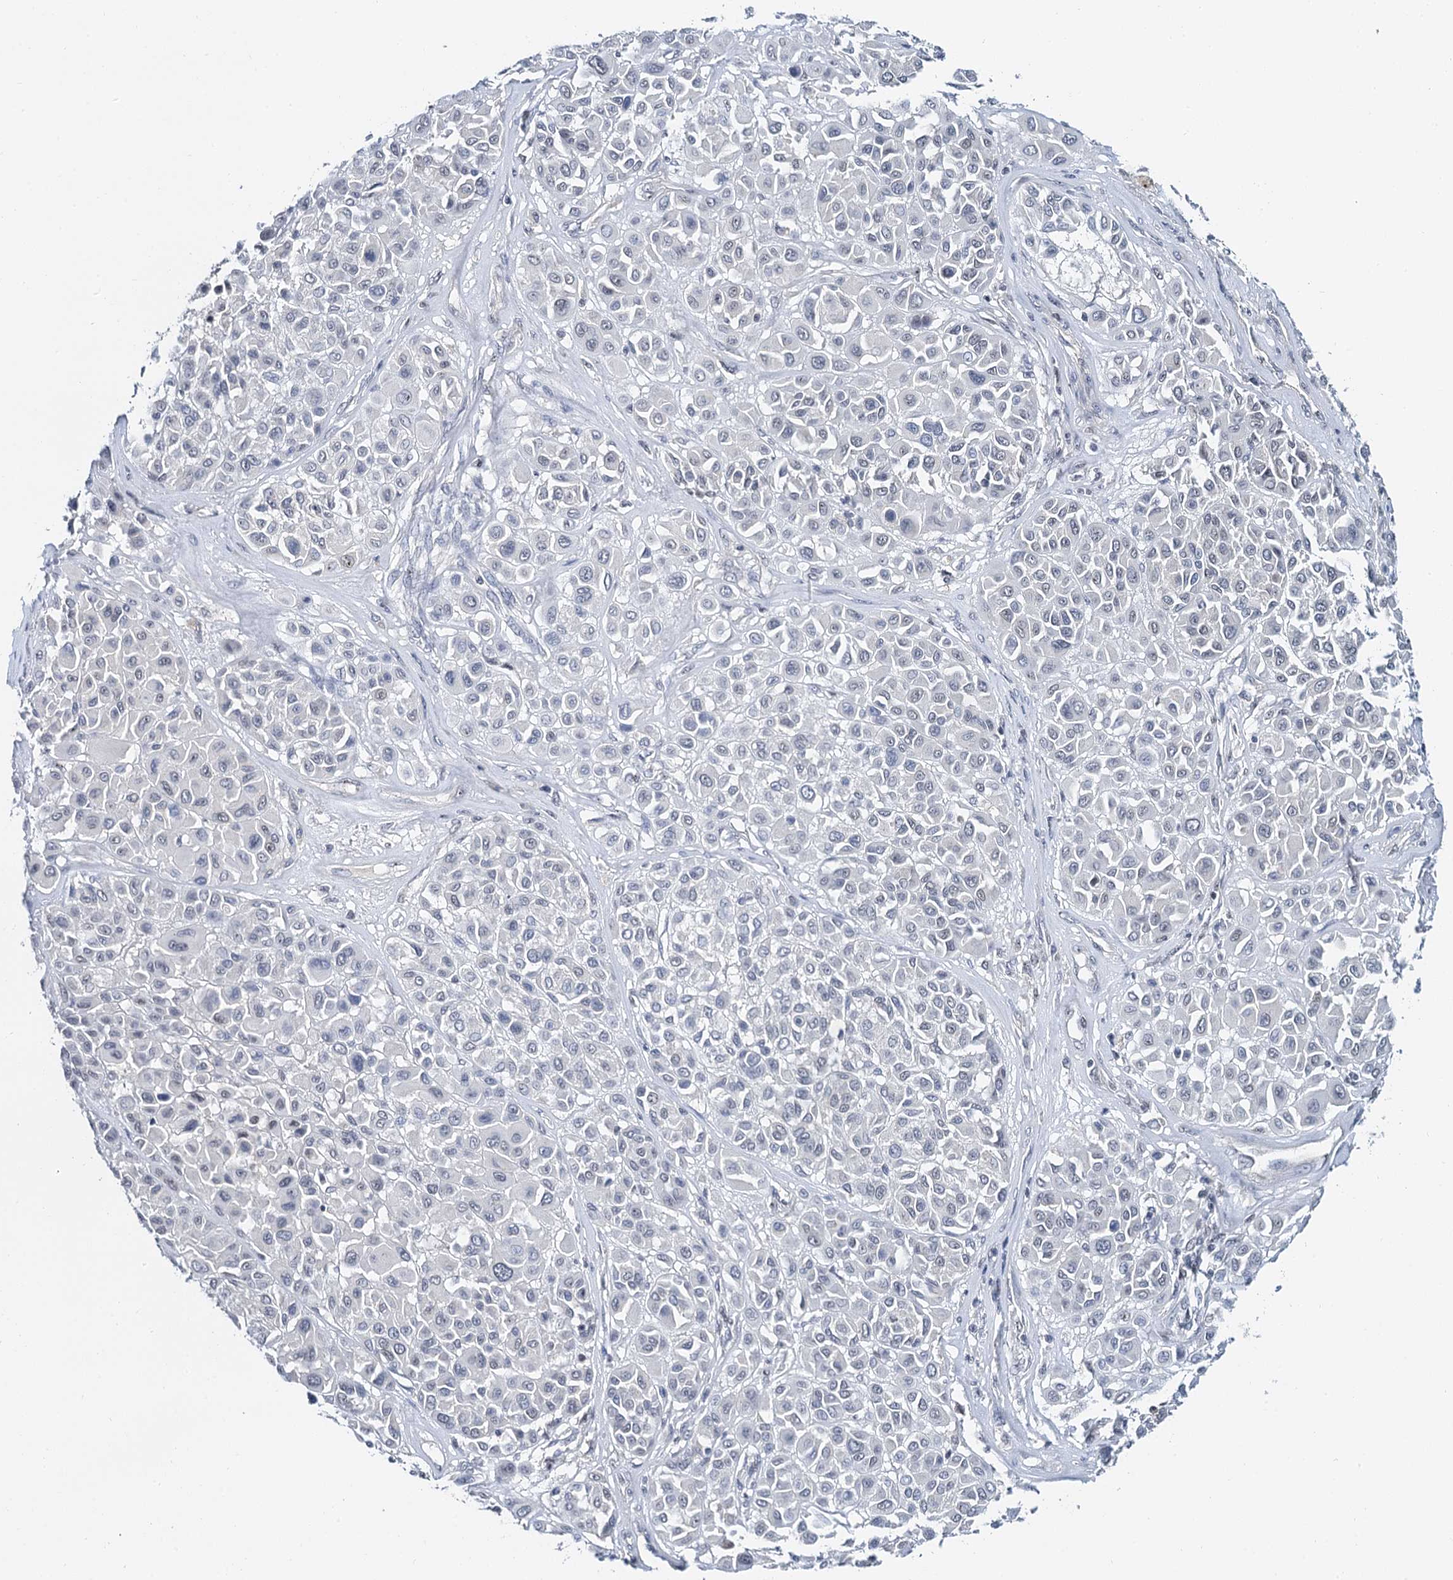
{"staining": {"intensity": "negative", "quantity": "none", "location": "none"}, "tissue": "melanoma", "cell_type": "Tumor cells", "image_type": "cancer", "snomed": [{"axis": "morphology", "description": "Malignant melanoma, Metastatic site"}, {"axis": "topography", "description": "Soft tissue"}], "caption": "Immunohistochemistry of human melanoma reveals no staining in tumor cells.", "gene": "NOP2", "patient": {"sex": "male", "age": 41}}